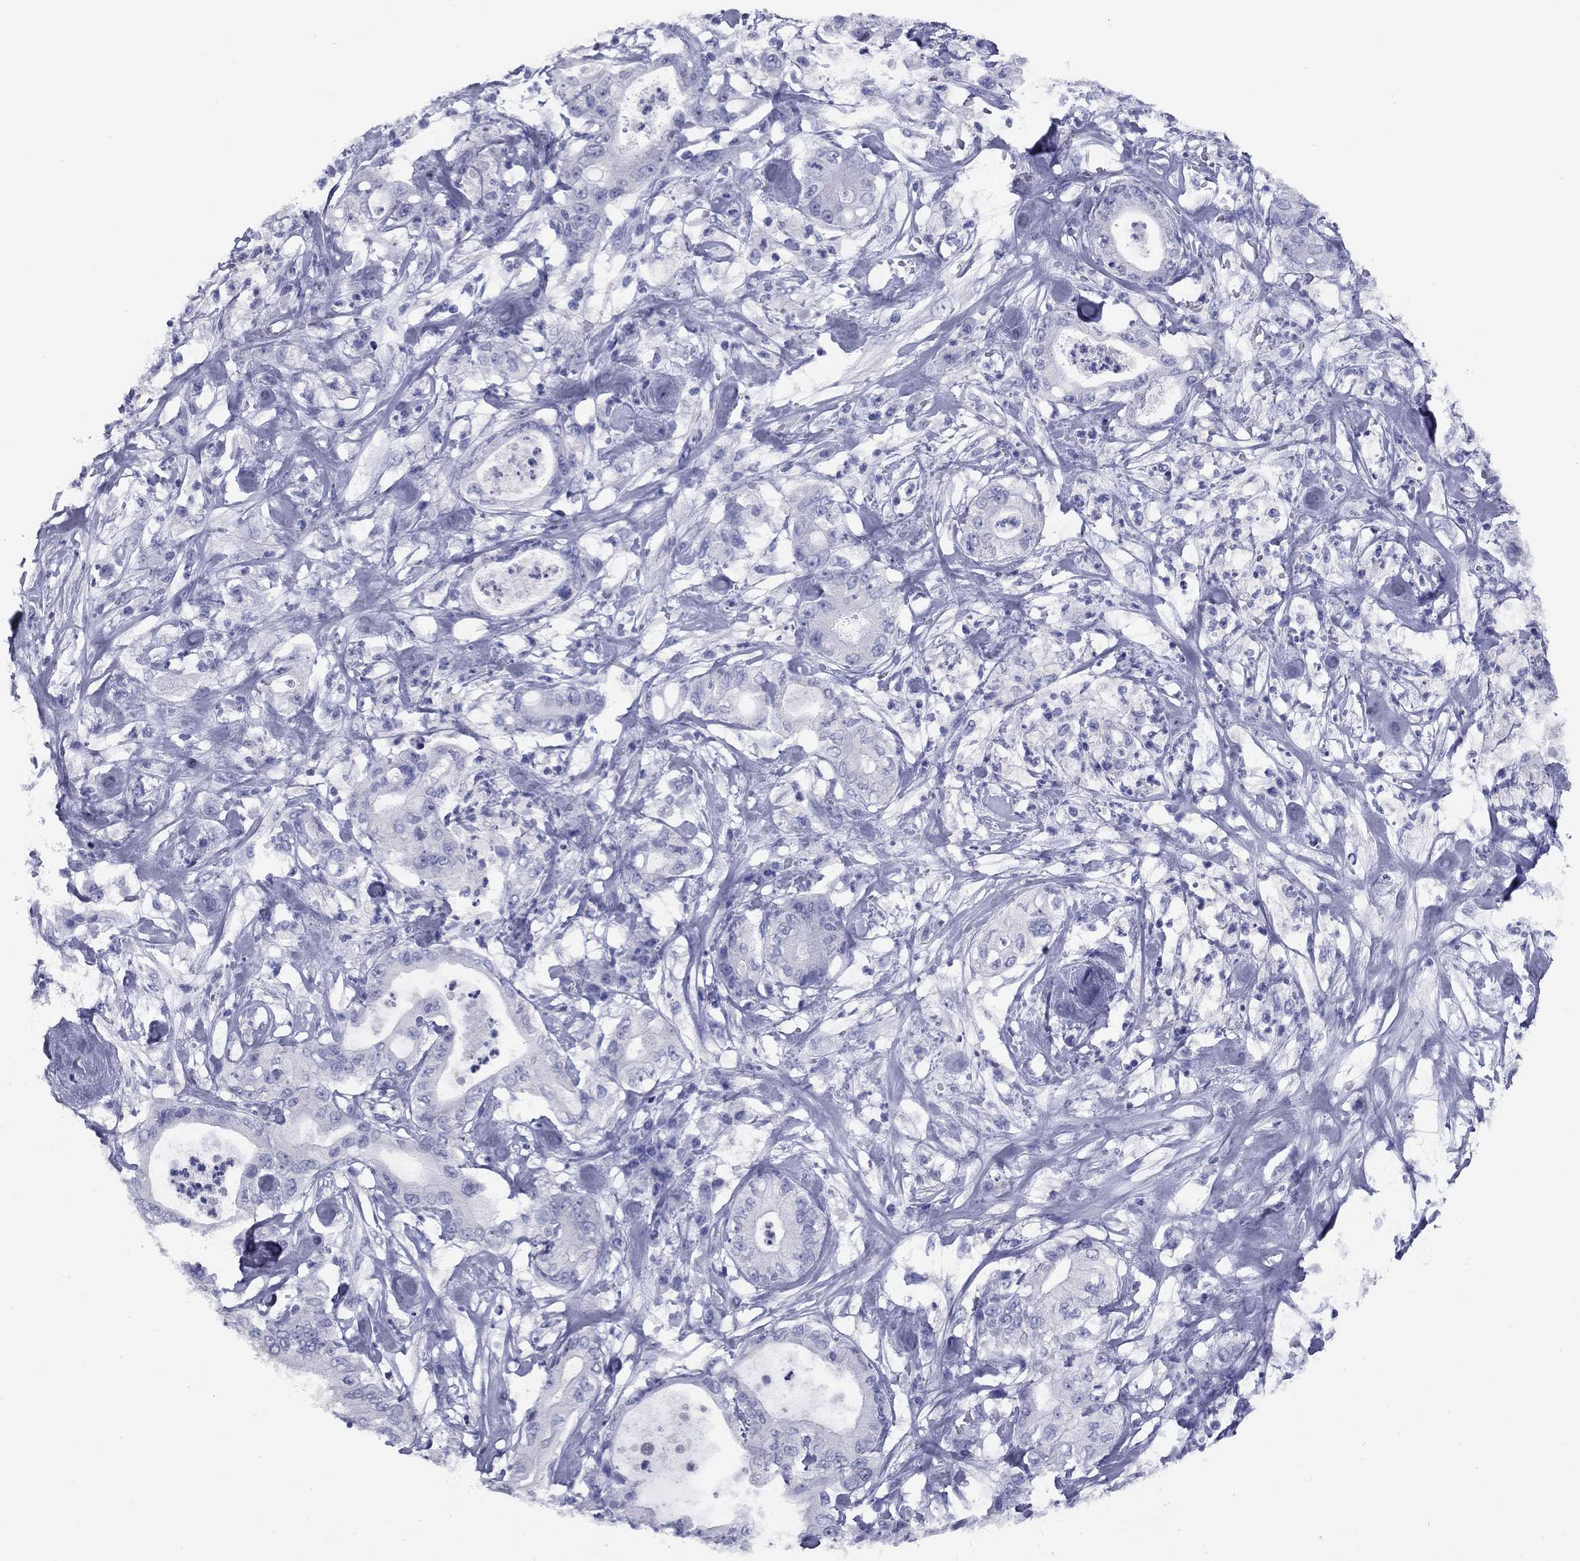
{"staining": {"intensity": "negative", "quantity": "none", "location": "none"}, "tissue": "pancreatic cancer", "cell_type": "Tumor cells", "image_type": "cancer", "snomed": [{"axis": "morphology", "description": "Adenocarcinoma, NOS"}, {"axis": "topography", "description": "Pancreas"}], "caption": "A high-resolution image shows IHC staining of pancreatic cancer, which shows no significant expression in tumor cells.", "gene": "NPPA", "patient": {"sex": "male", "age": 71}}